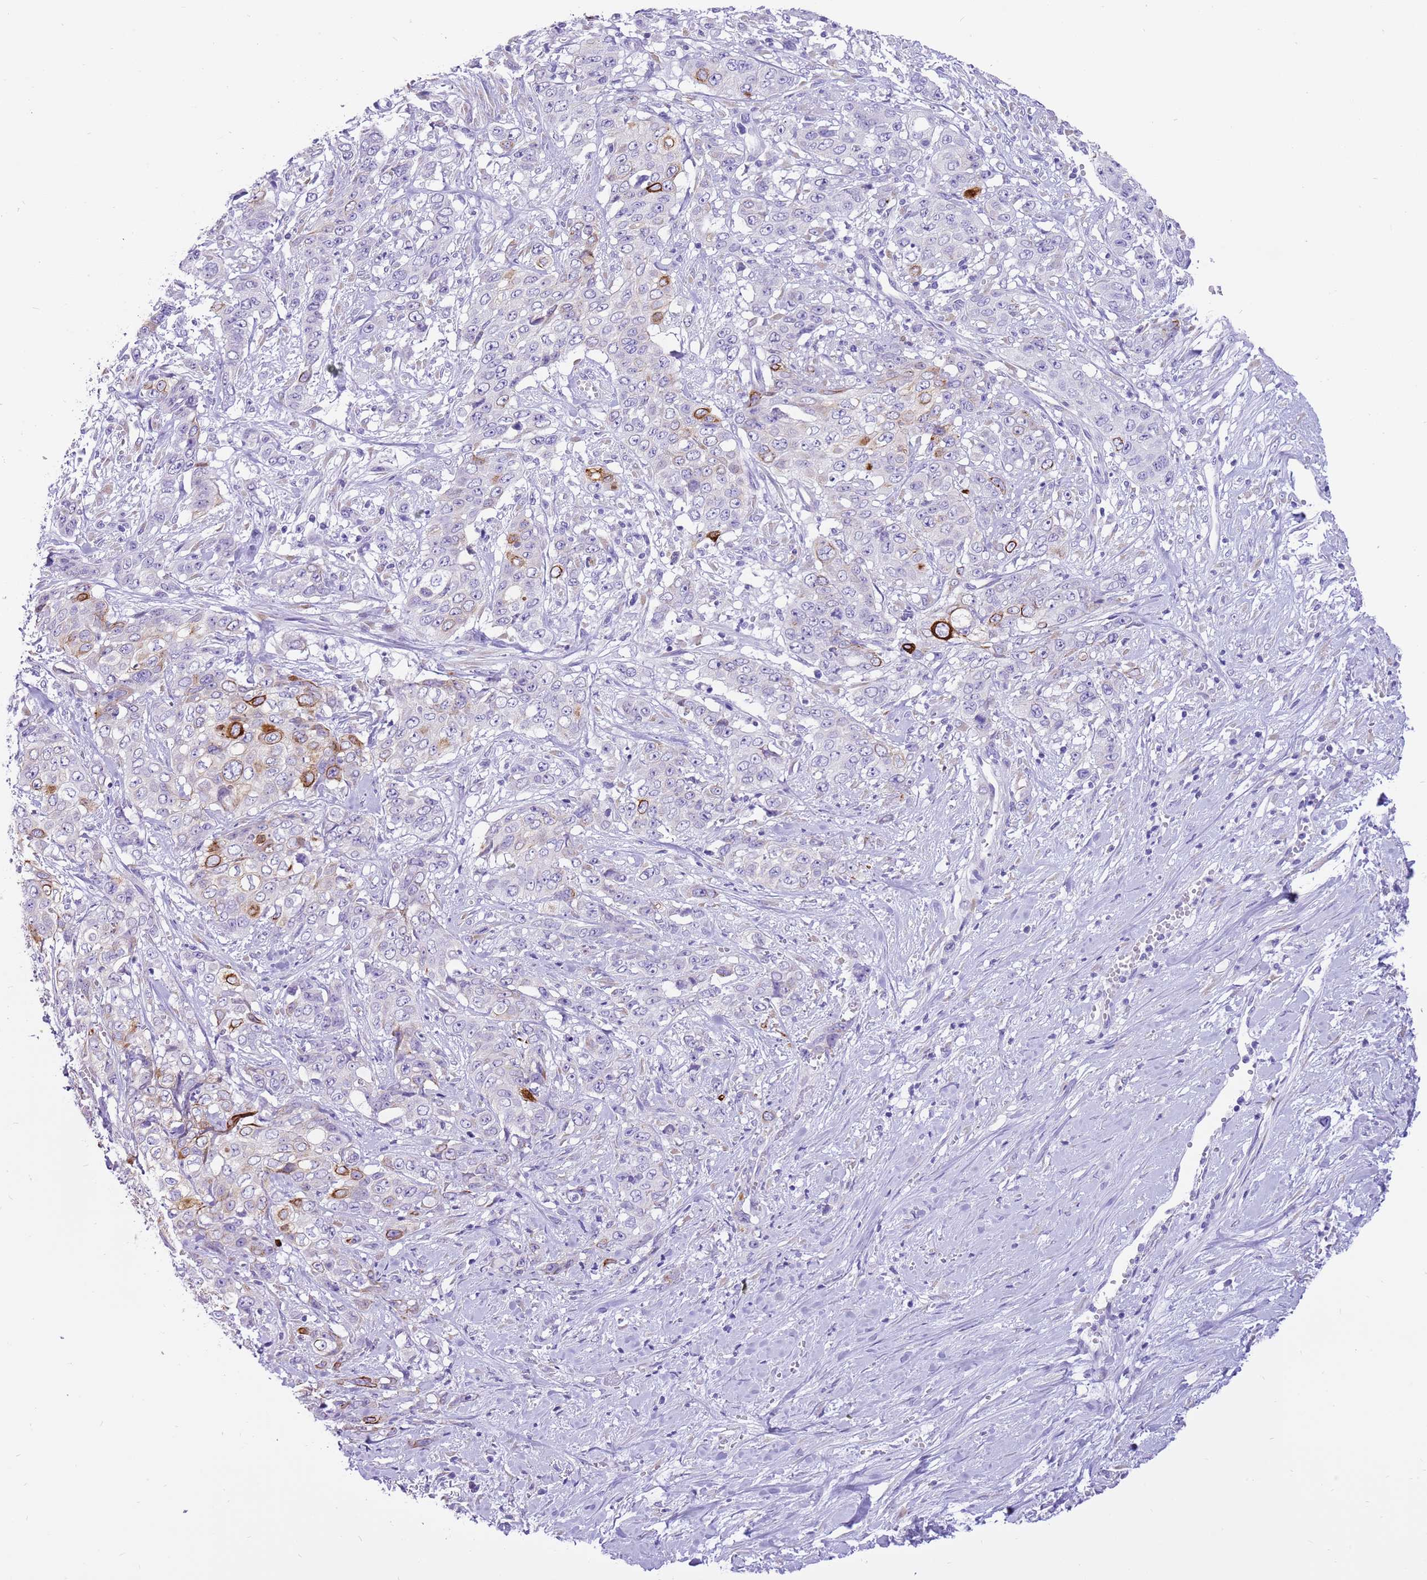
{"staining": {"intensity": "moderate", "quantity": "<25%", "location": "cytoplasmic/membranous"}, "tissue": "stomach cancer", "cell_type": "Tumor cells", "image_type": "cancer", "snomed": [{"axis": "morphology", "description": "Adenocarcinoma, NOS"}, {"axis": "topography", "description": "Stomach, upper"}], "caption": "The image shows a brown stain indicating the presence of a protein in the cytoplasmic/membranous of tumor cells in stomach adenocarcinoma.", "gene": "R3HDM4", "patient": {"sex": "male", "age": 62}}